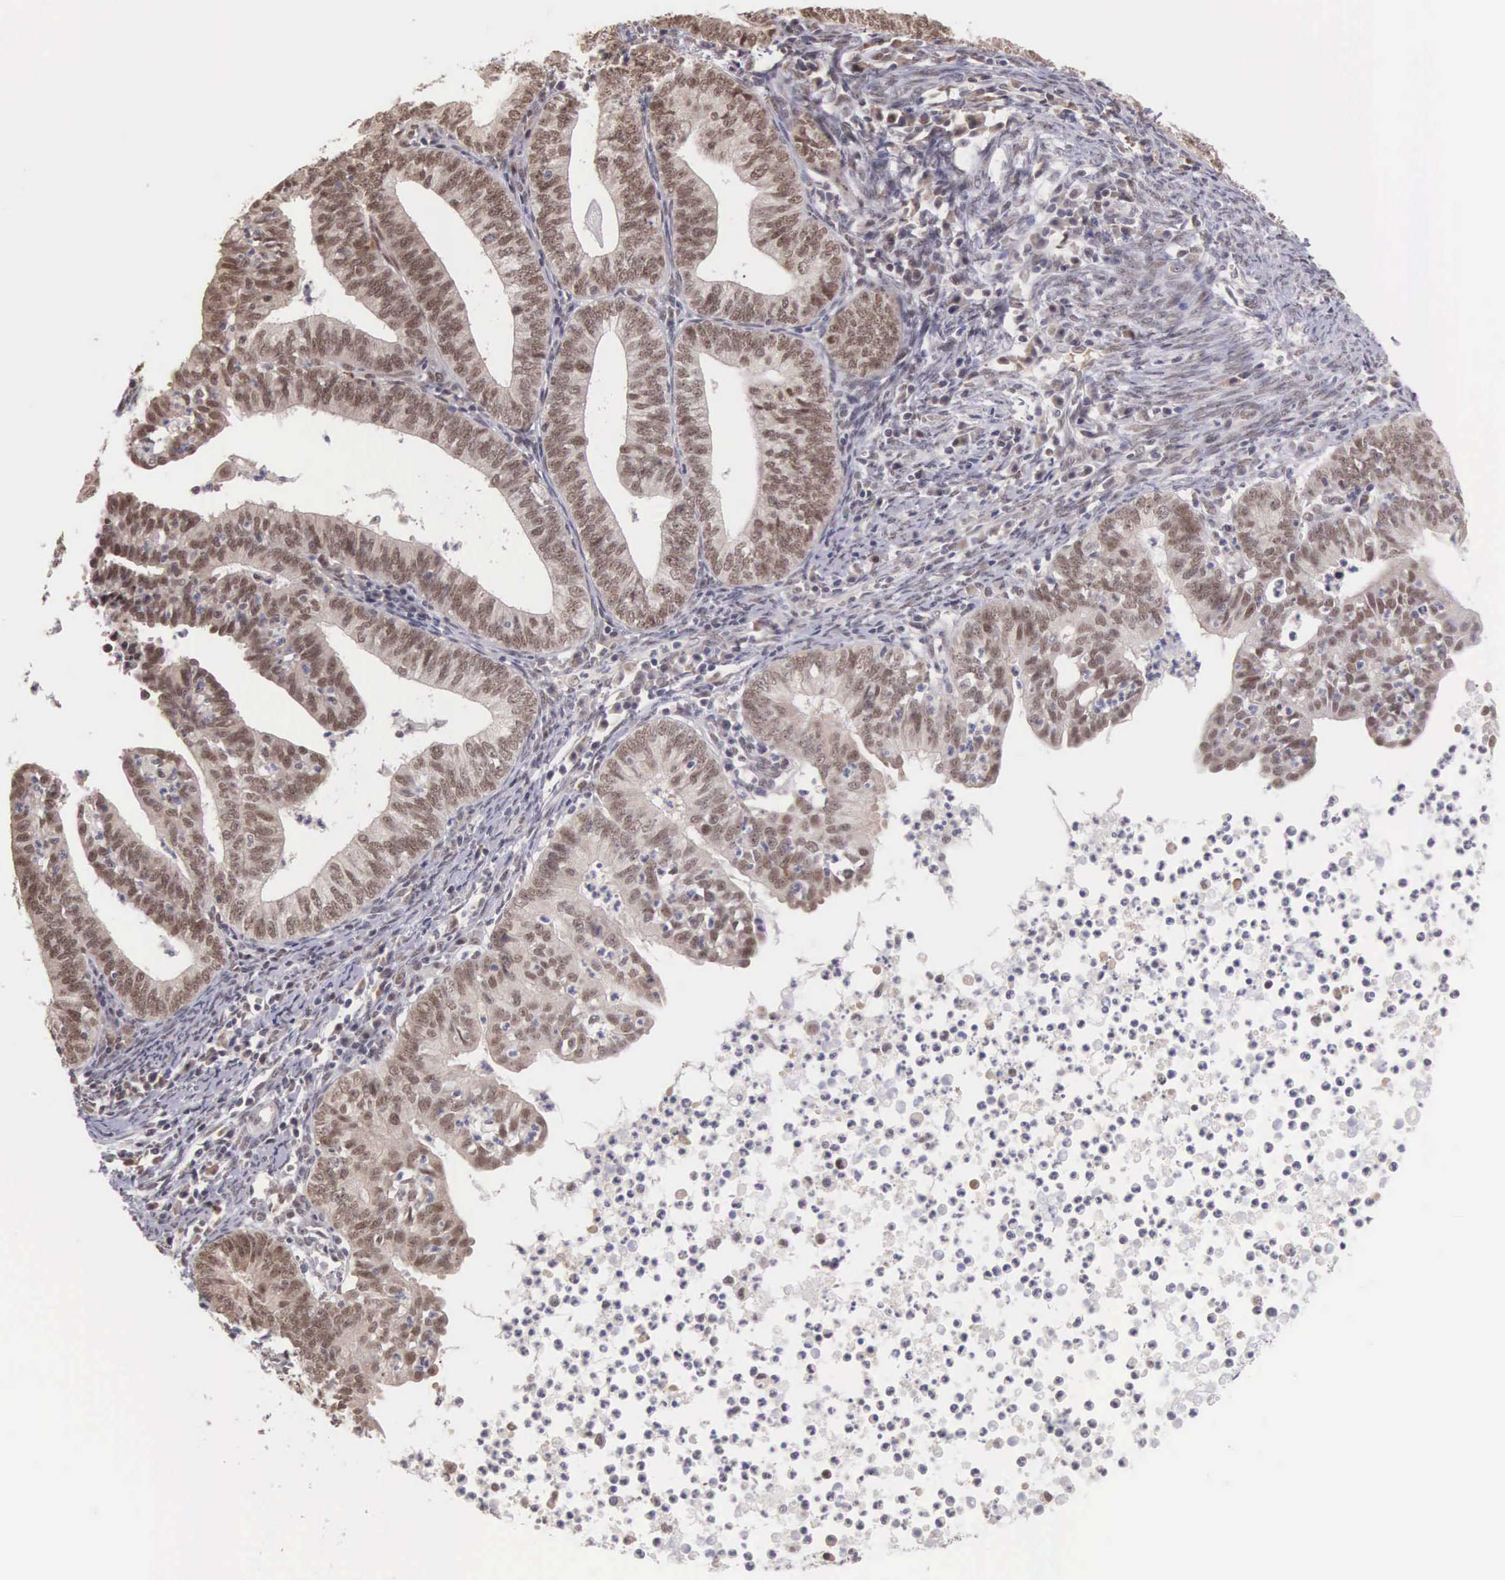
{"staining": {"intensity": "weak", "quantity": "<25%", "location": "nuclear"}, "tissue": "endometrial cancer", "cell_type": "Tumor cells", "image_type": "cancer", "snomed": [{"axis": "morphology", "description": "Adenocarcinoma, NOS"}, {"axis": "topography", "description": "Endometrium"}], "caption": "High power microscopy micrograph of an IHC image of endometrial adenocarcinoma, revealing no significant staining in tumor cells.", "gene": "HMGXB4", "patient": {"sex": "female", "age": 66}}